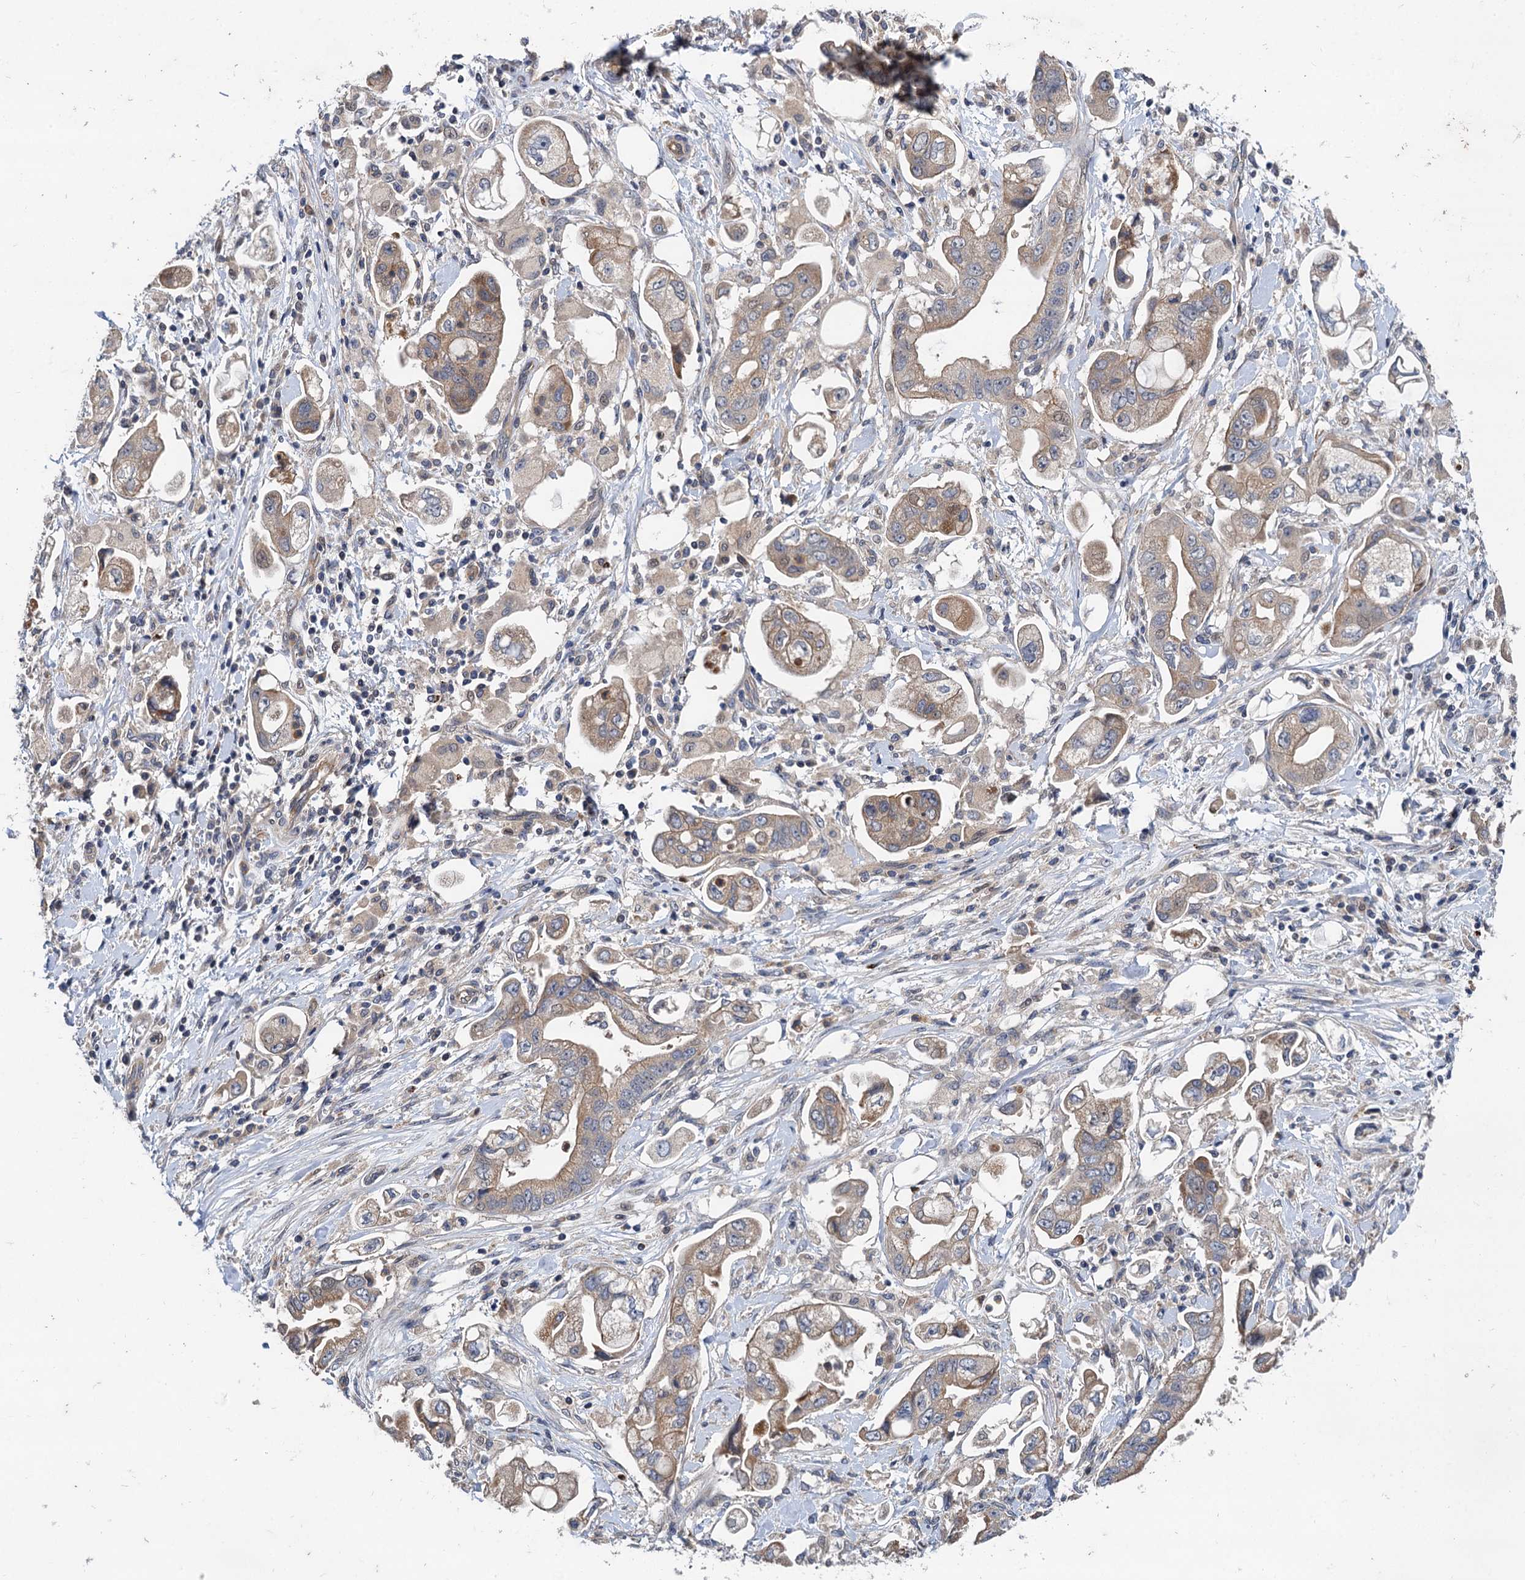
{"staining": {"intensity": "weak", "quantity": "25%-75%", "location": "cytoplasmic/membranous"}, "tissue": "stomach cancer", "cell_type": "Tumor cells", "image_type": "cancer", "snomed": [{"axis": "morphology", "description": "Adenocarcinoma, NOS"}, {"axis": "topography", "description": "Stomach"}], "caption": "This is a histology image of immunohistochemistry (IHC) staining of stomach cancer, which shows weak positivity in the cytoplasmic/membranous of tumor cells.", "gene": "NLRP10", "patient": {"sex": "male", "age": 62}}